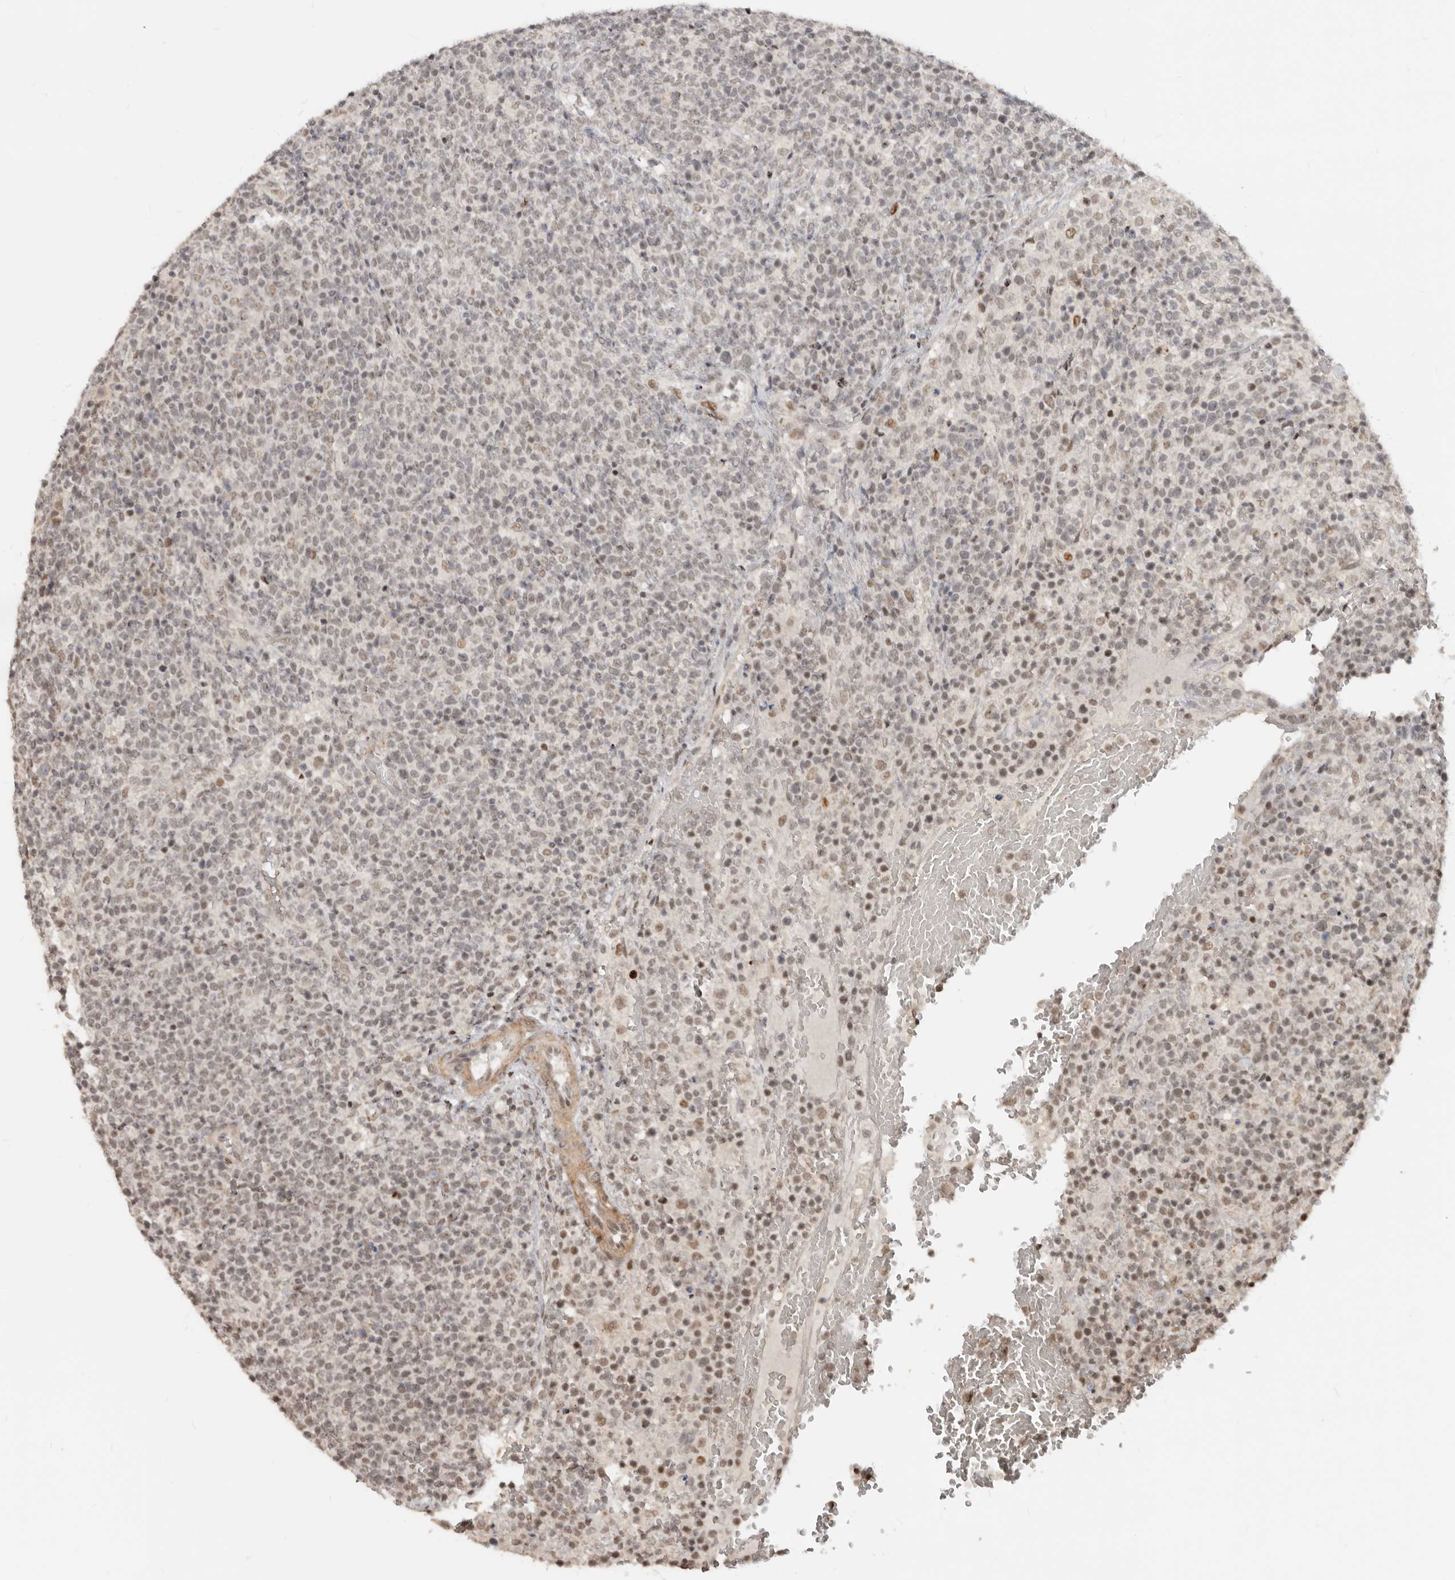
{"staining": {"intensity": "weak", "quantity": "<25%", "location": "nuclear"}, "tissue": "lymphoma", "cell_type": "Tumor cells", "image_type": "cancer", "snomed": [{"axis": "morphology", "description": "Malignant lymphoma, non-Hodgkin's type, High grade"}, {"axis": "topography", "description": "Lymph node"}], "caption": "DAB (3,3'-diaminobenzidine) immunohistochemical staining of malignant lymphoma, non-Hodgkin's type (high-grade) demonstrates no significant positivity in tumor cells.", "gene": "GPBP1L1", "patient": {"sex": "male", "age": 61}}